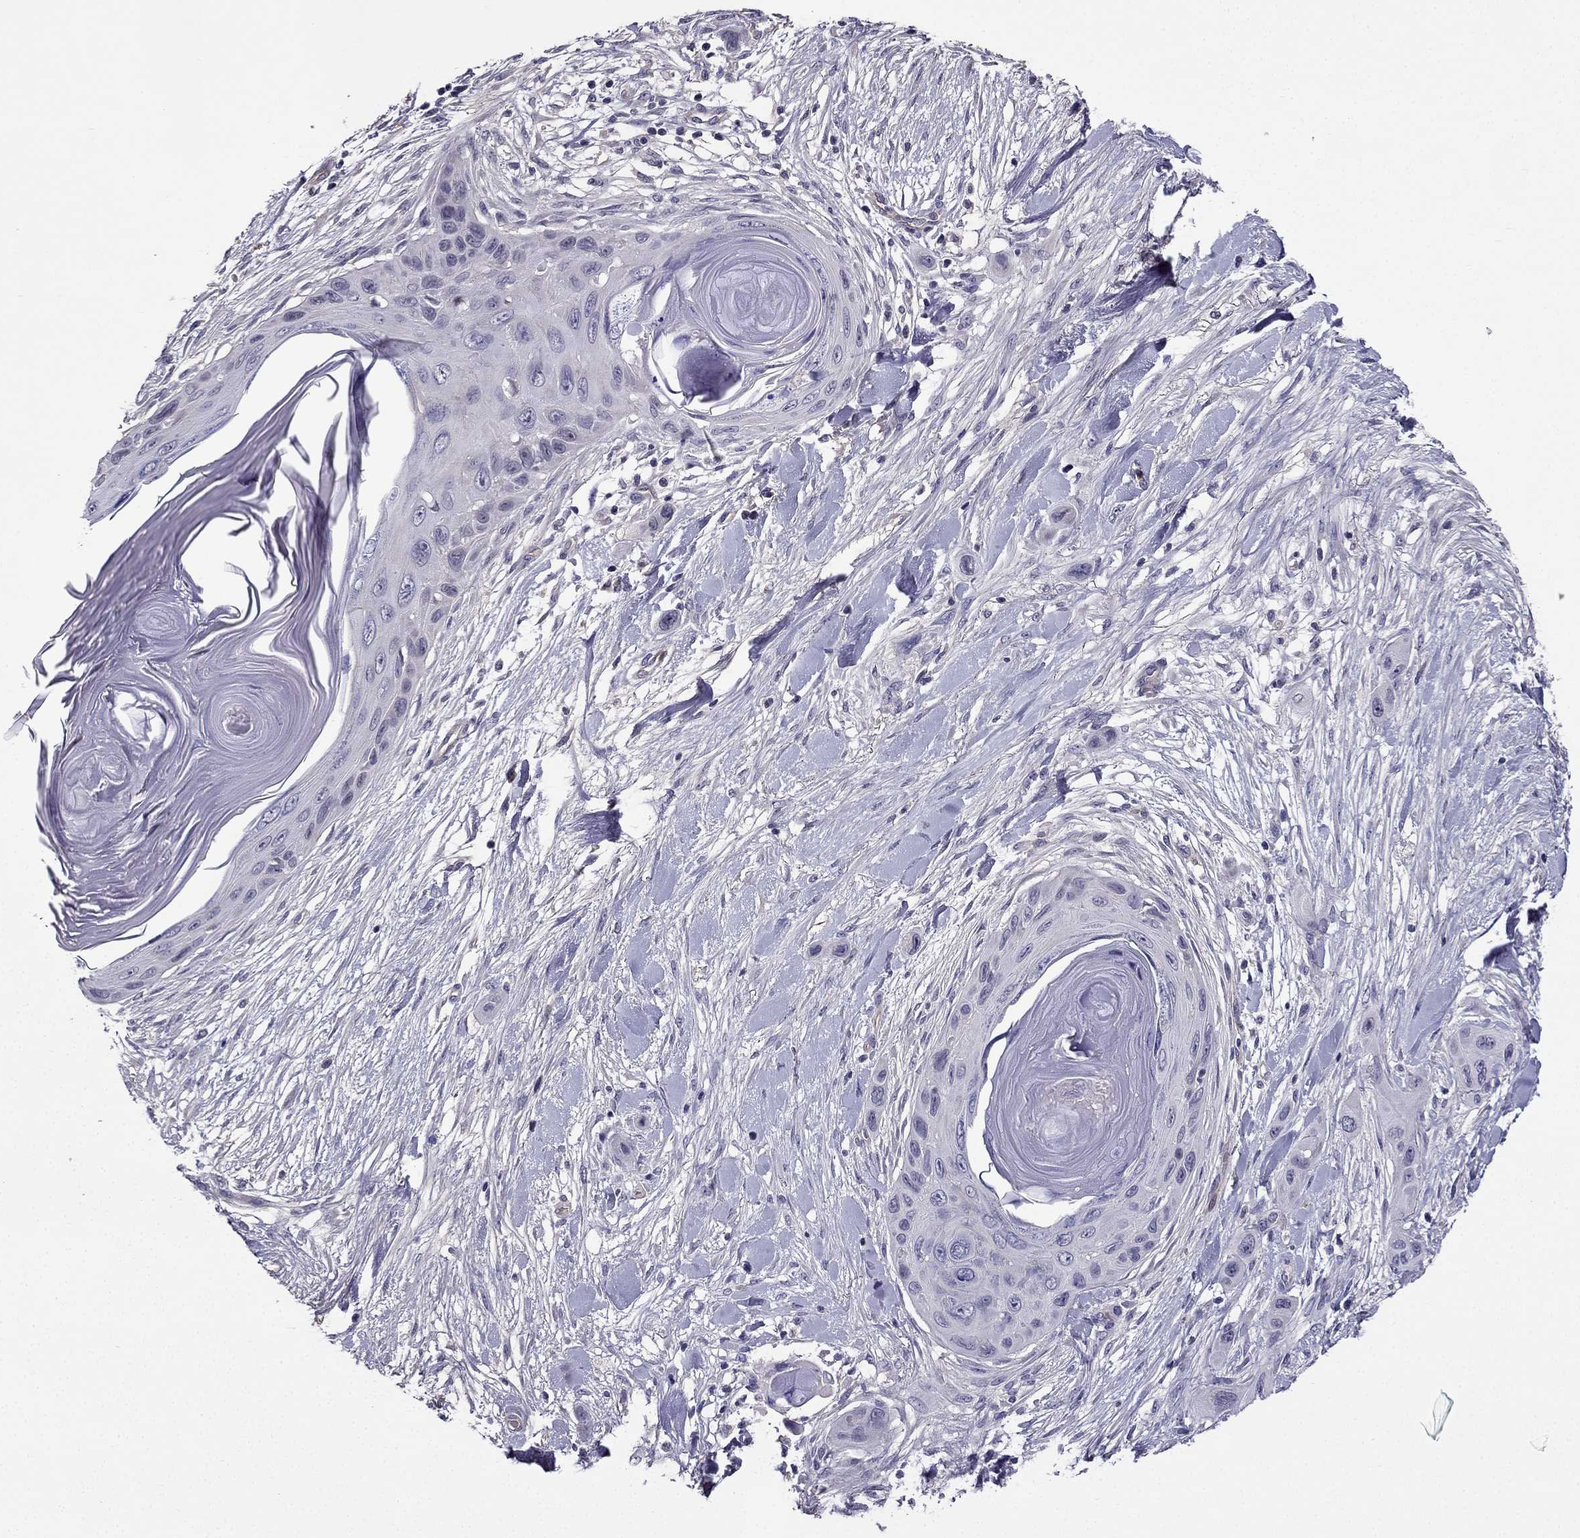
{"staining": {"intensity": "negative", "quantity": "none", "location": "none"}, "tissue": "skin cancer", "cell_type": "Tumor cells", "image_type": "cancer", "snomed": [{"axis": "morphology", "description": "Squamous cell carcinoma, NOS"}, {"axis": "topography", "description": "Skin"}], "caption": "High power microscopy histopathology image of an immunohistochemistry (IHC) photomicrograph of skin cancer, revealing no significant positivity in tumor cells.", "gene": "SLC6A2", "patient": {"sex": "male", "age": 79}}